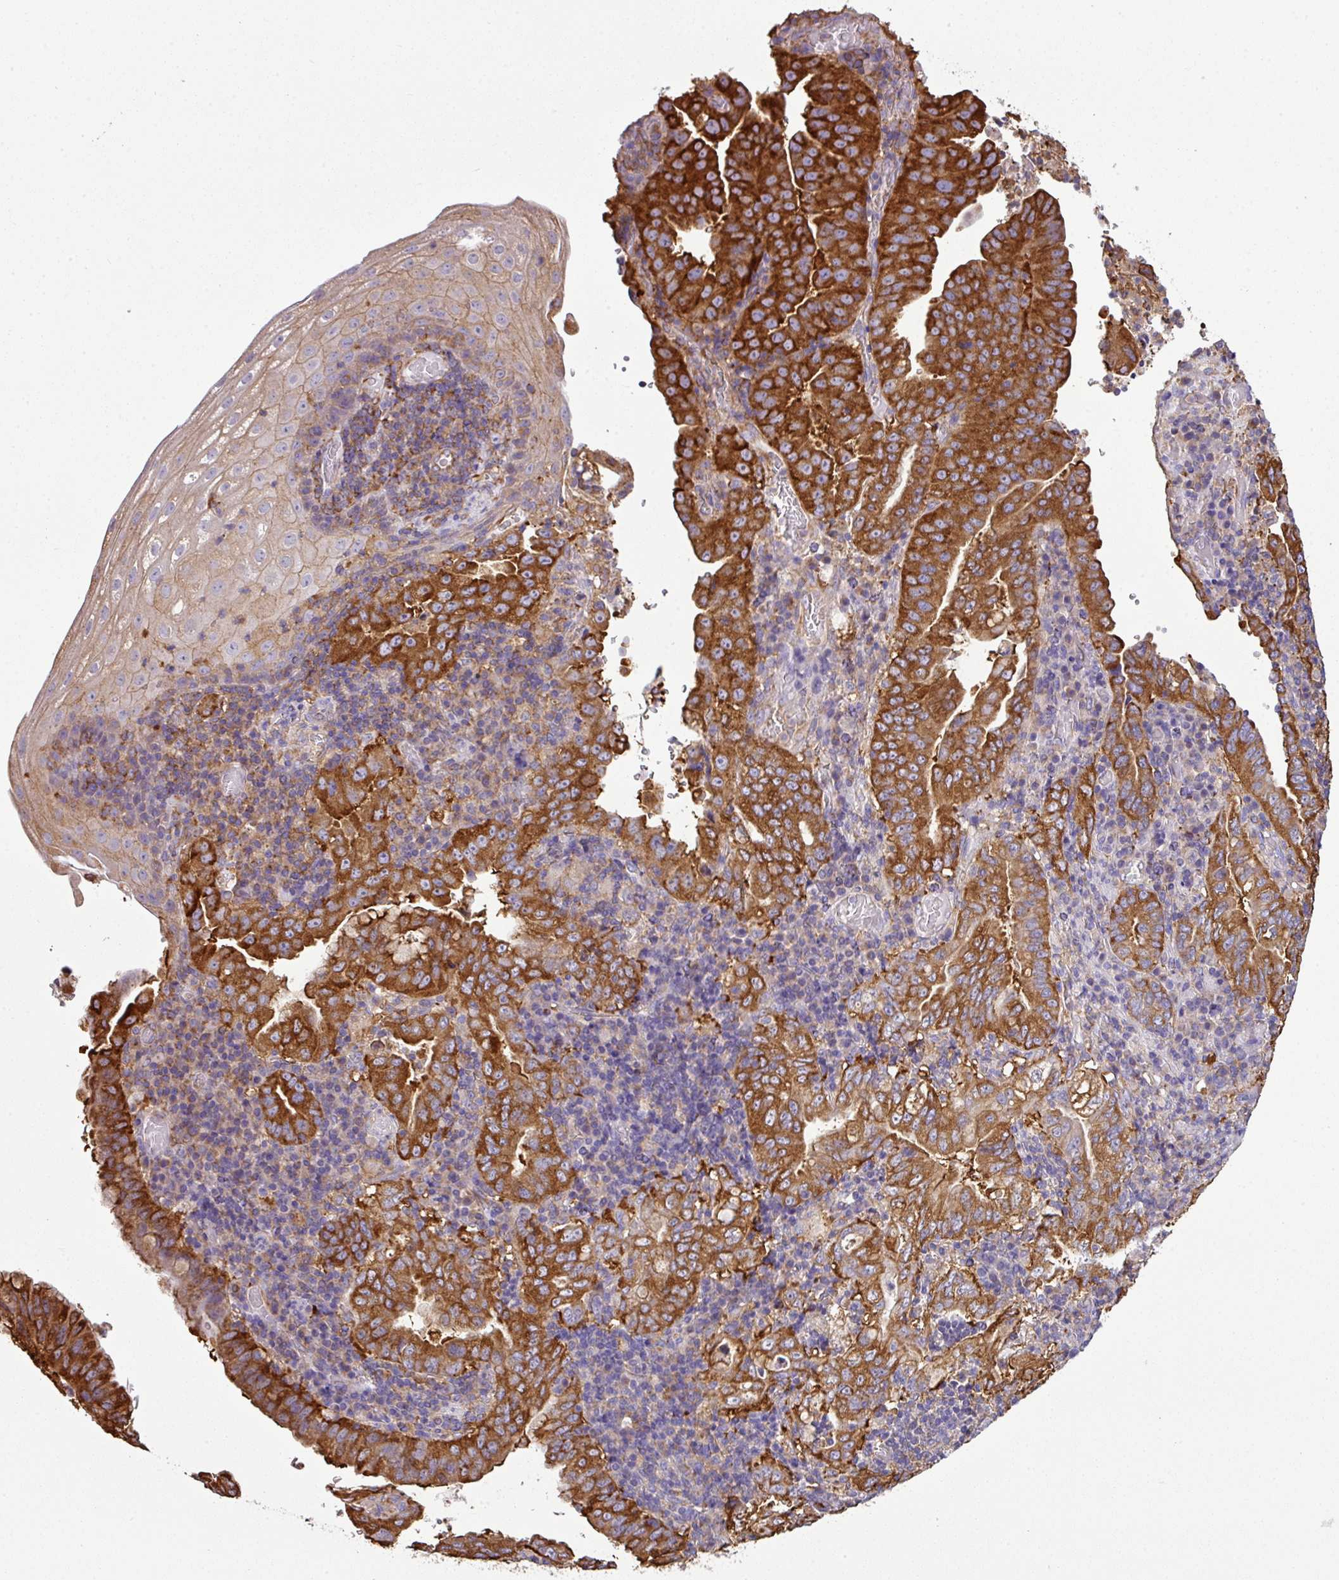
{"staining": {"intensity": "strong", "quantity": ">75%", "location": "cytoplasmic/membranous"}, "tissue": "stomach cancer", "cell_type": "Tumor cells", "image_type": "cancer", "snomed": [{"axis": "morphology", "description": "Normal tissue, NOS"}, {"axis": "morphology", "description": "Adenocarcinoma, NOS"}, {"axis": "topography", "description": "Esophagus"}, {"axis": "topography", "description": "Stomach, upper"}, {"axis": "topography", "description": "Peripheral nerve tissue"}], "caption": "A high amount of strong cytoplasmic/membranous staining is identified in about >75% of tumor cells in stomach cancer tissue.", "gene": "XNDC1N", "patient": {"sex": "male", "age": 62}}